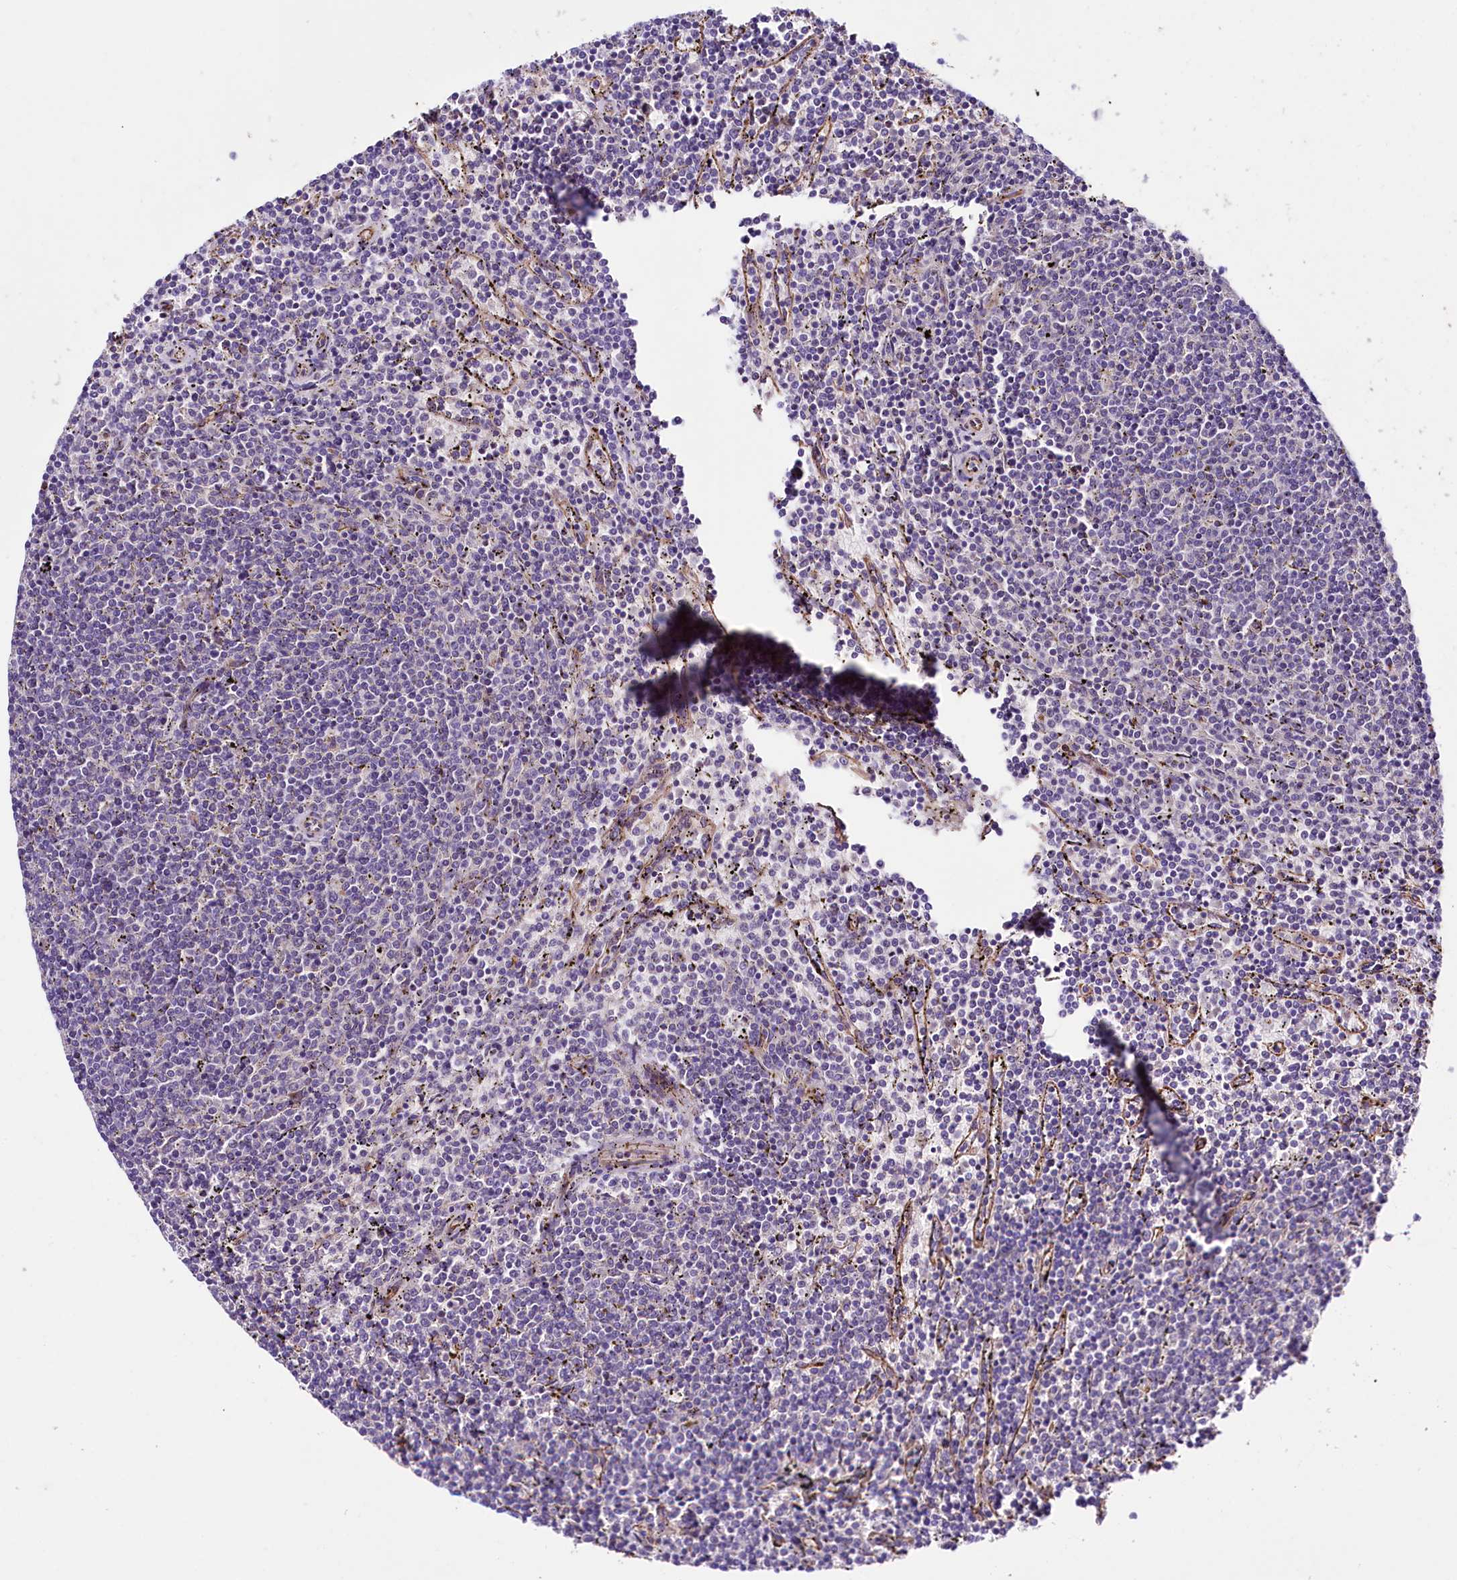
{"staining": {"intensity": "negative", "quantity": "none", "location": "none"}, "tissue": "lymphoma", "cell_type": "Tumor cells", "image_type": "cancer", "snomed": [{"axis": "morphology", "description": "Malignant lymphoma, non-Hodgkin's type, Low grade"}, {"axis": "topography", "description": "Spleen"}], "caption": "Image shows no significant protein staining in tumor cells of lymphoma.", "gene": "SLC7A1", "patient": {"sex": "female", "age": 50}}